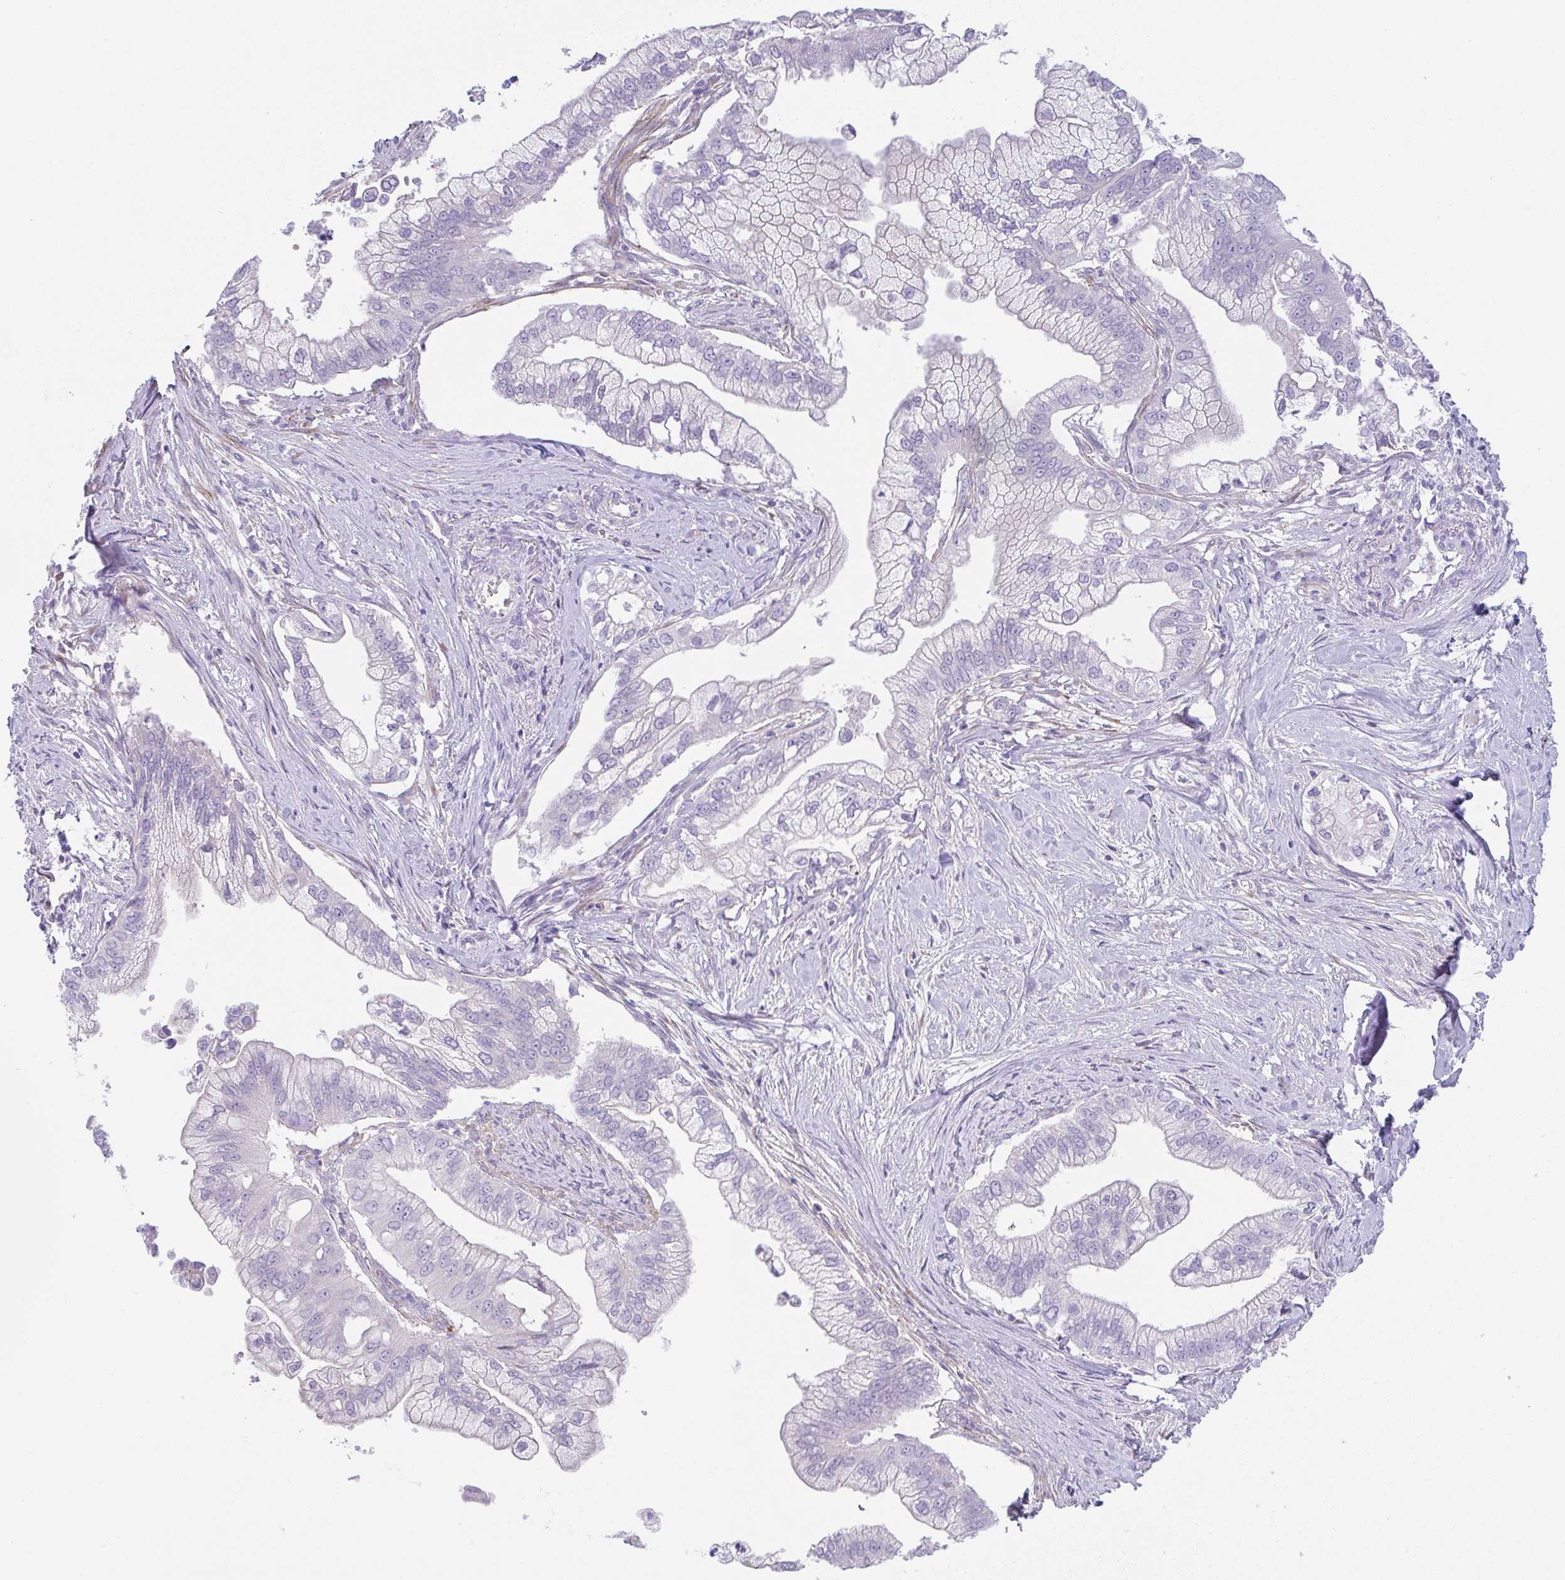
{"staining": {"intensity": "negative", "quantity": "none", "location": "none"}, "tissue": "pancreatic cancer", "cell_type": "Tumor cells", "image_type": "cancer", "snomed": [{"axis": "morphology", "description": "Adenocarcinoma, NOS"}, {"axis": "topography", "description": "Pancreas"}], "caption": "Immunohistochemistry of human pancreatic cancer shows no expression in tumor cells.", "gene": "LPAR4", "patient": {"sex": "male", "age": 70}}